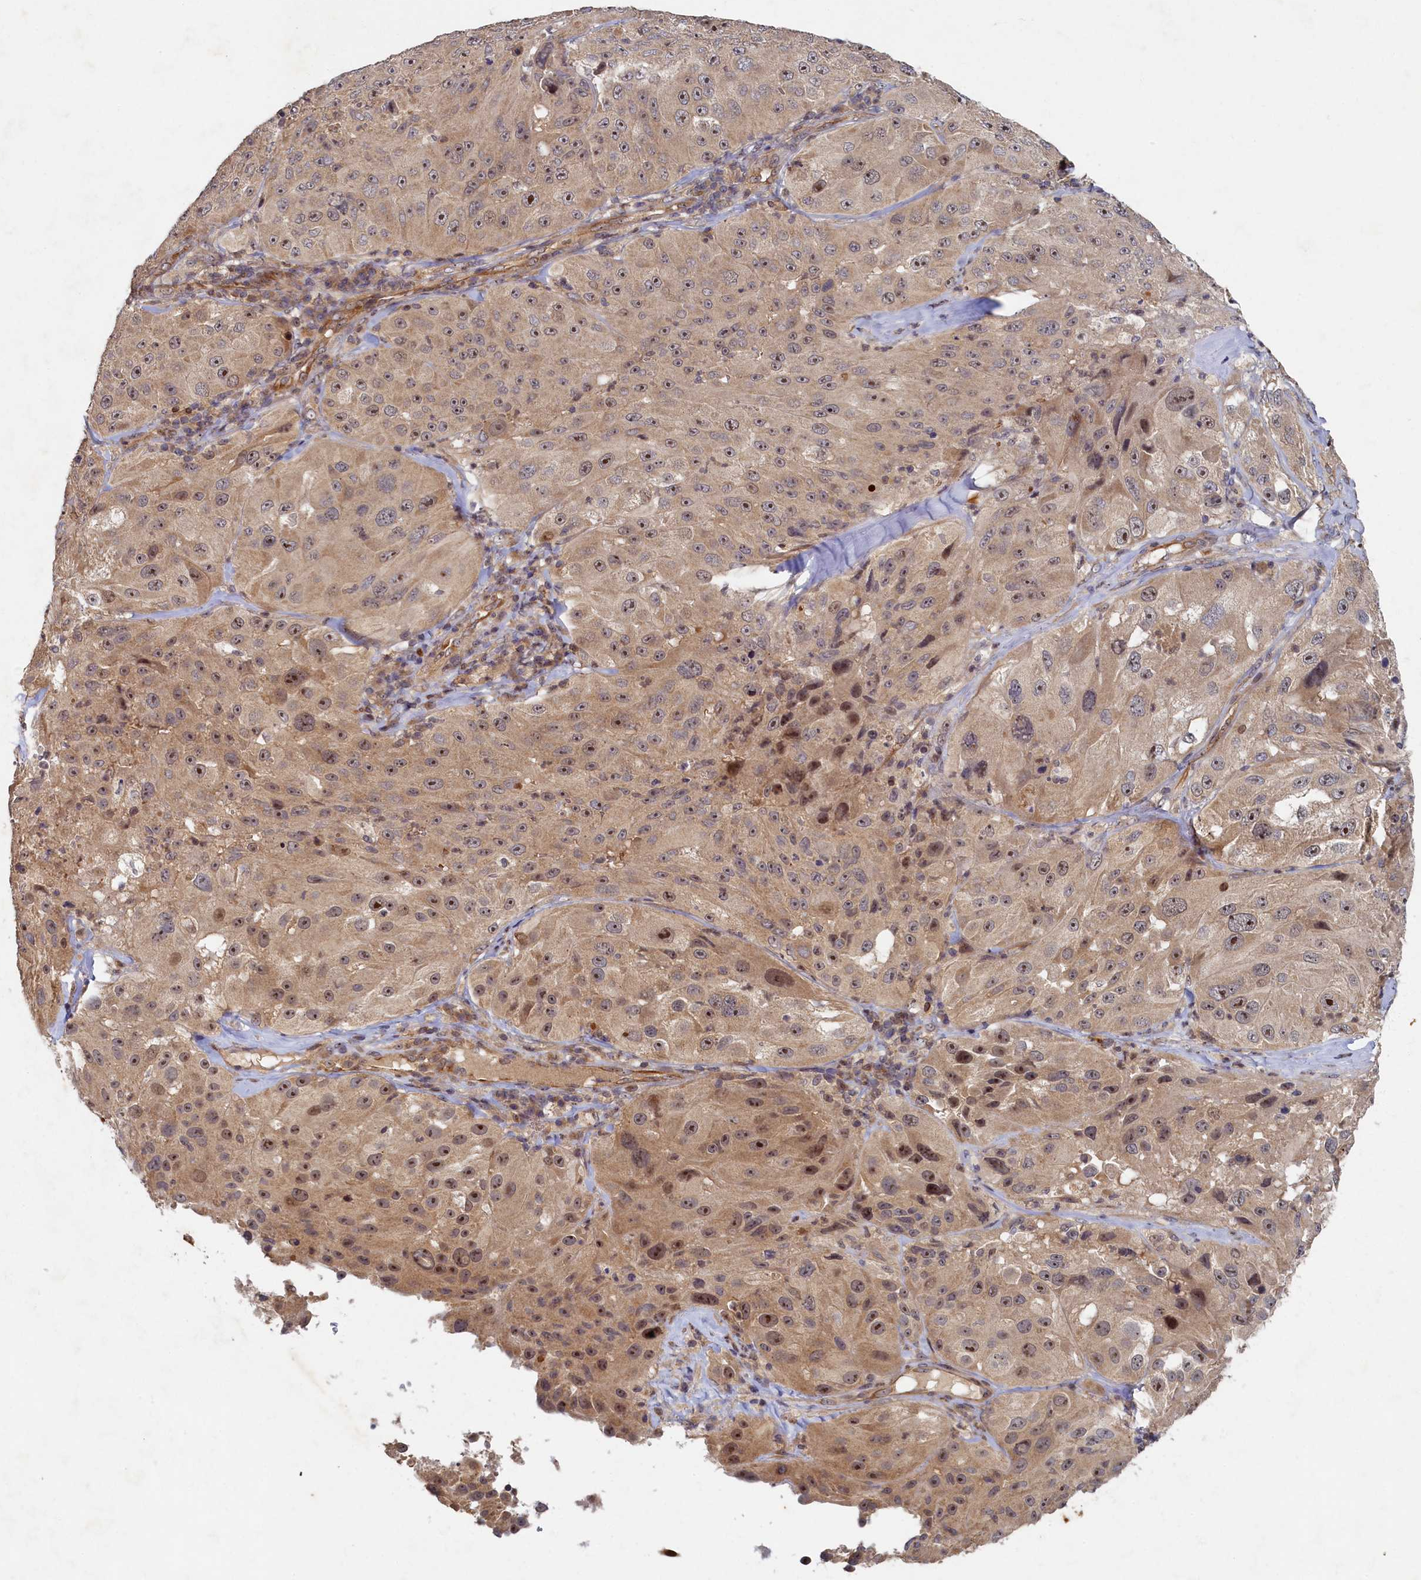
{"staining": {"intensity": "weak", "quantity": ">75%", "location": "cytoplasmic/membranous,nuclear"}, "tissue": "melanoma", "cell_type": "Tumor cells", "image_type": "cancer", "snomed": [{"axis": "morphology", "description": "Malignant melanoma, Metastatic site"}, {"axis": "topography", "description": "Lymph node"}], "caption": "Immunohistochemical staining of malignant melanoma (metastatic site) reveals weak cytoplasmic/membranous and nuclear protein staining in approximately >75% of tumor cells.", "gene": "CEP20", "patient": {"sex": "male", "age": 62}}